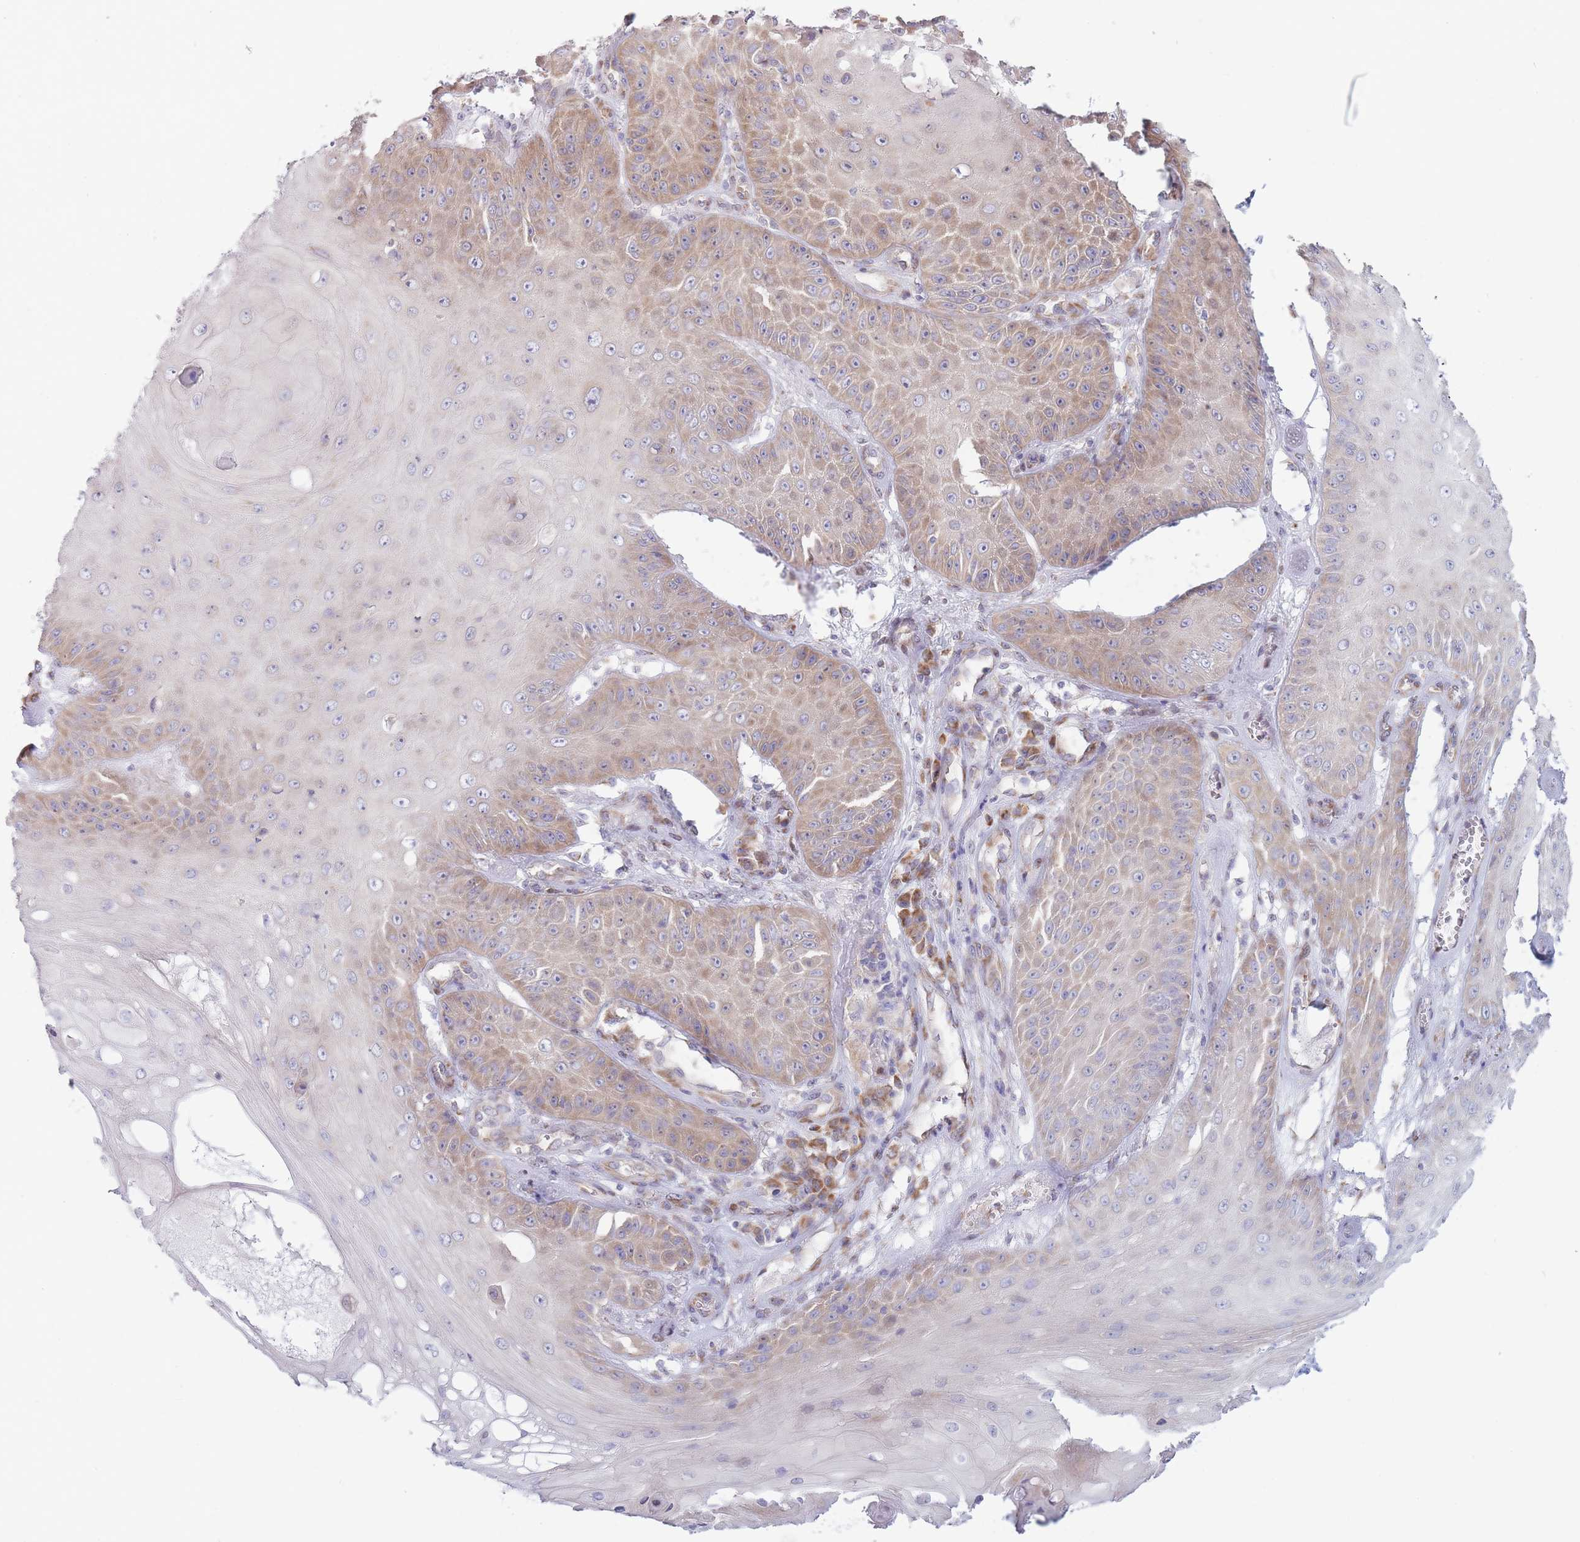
{"staining": {"intensity": "moderate", "quantity": "25%-75%", "location": "cytoplasmic/membranous"}, "tissue": "skin cancer", "cell_type": "Tumor cells", "image_type": "cancer", "snomed": [{"axis": "morphology", "description": "Squamous cell carcinoma, NOS"}, {"axis": "topography", "description": "Skin"}], "caption": "This histopathology image demonstrates IHC staining of skin cancer, with medium moderate cytoplasmic/membranous staining in approximately 25%-75% of tumor cells.", "gene": "OR5L2", "patient": {"sex": "male", "age": 70}}